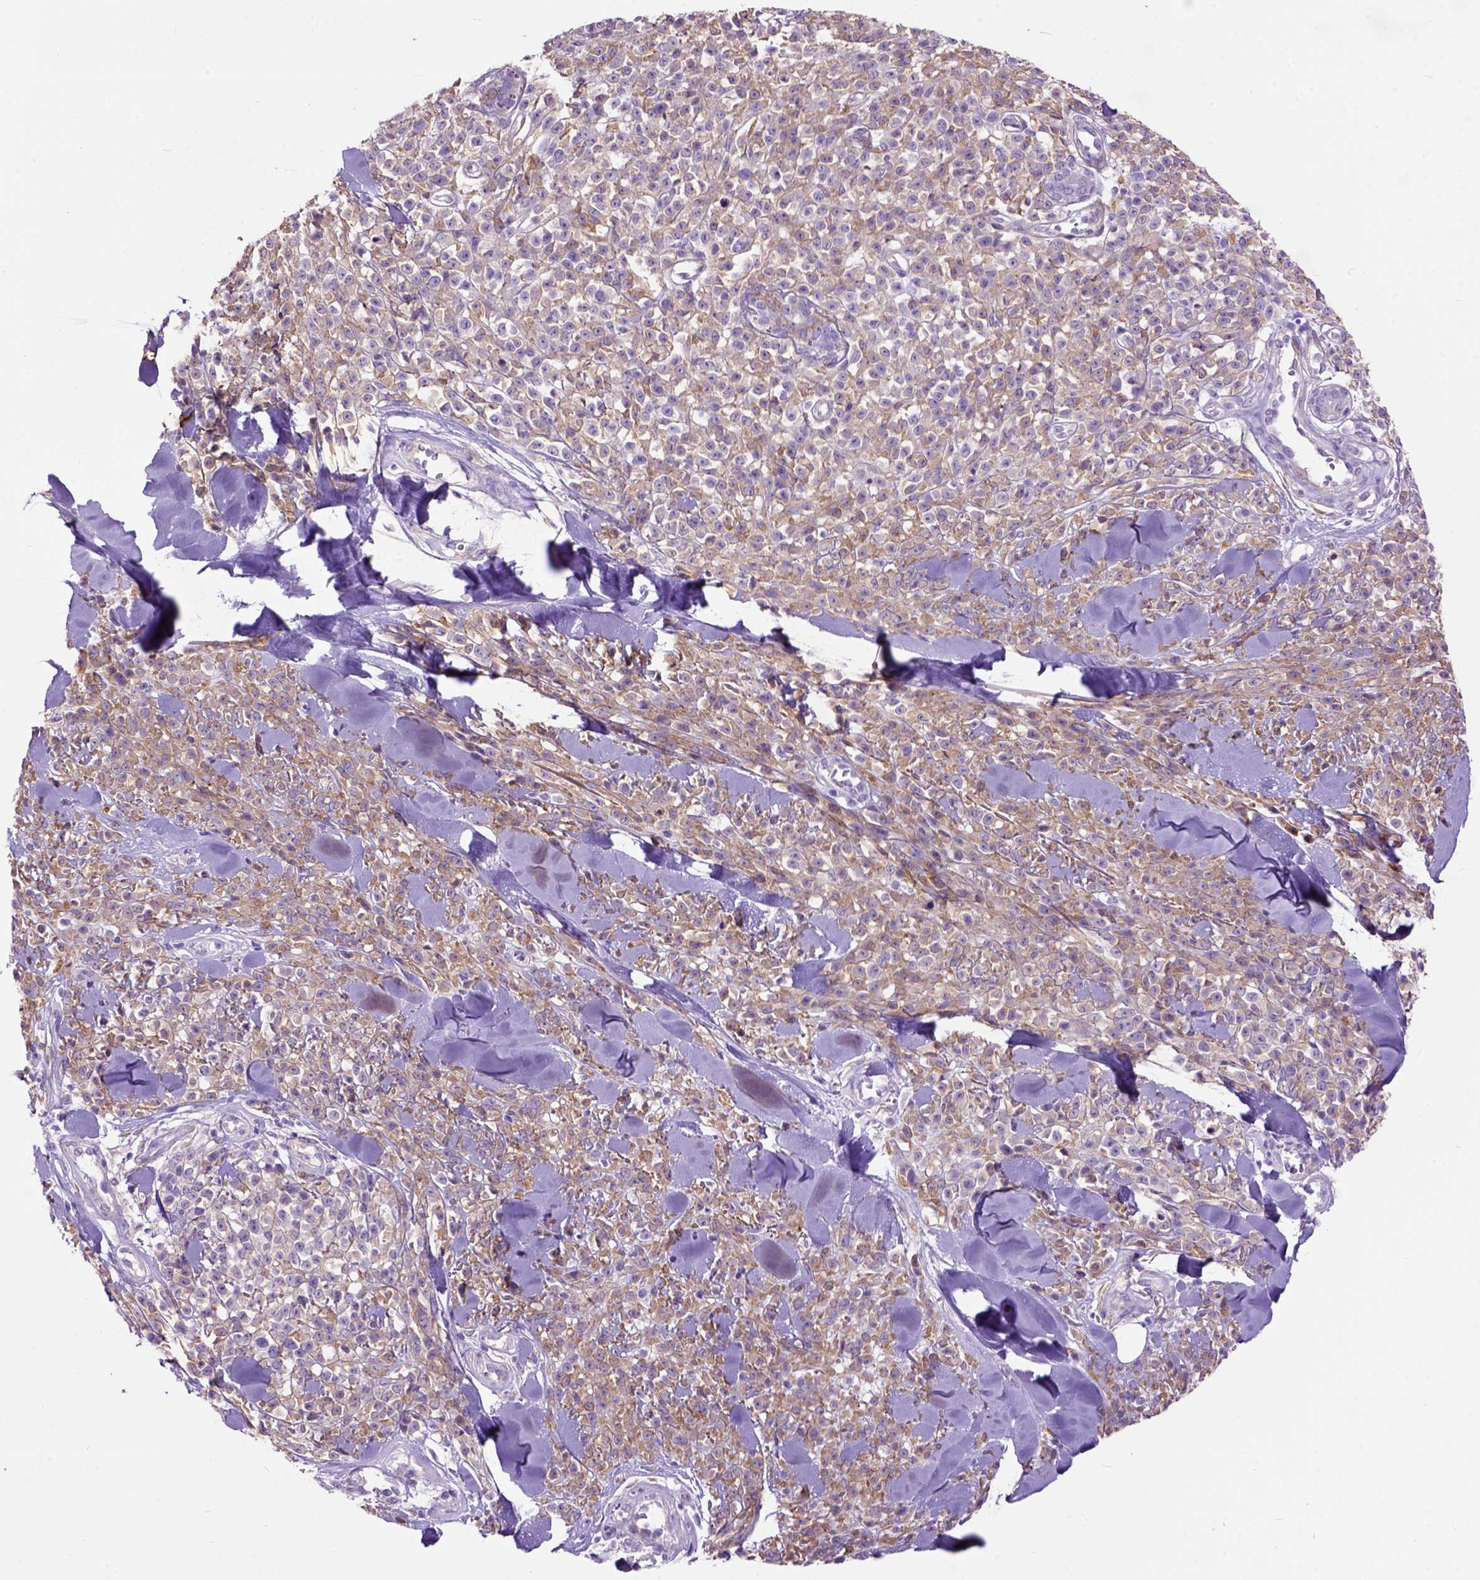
{"staining": {"intensity": "moderate", "quantity": ">75%", "location": "cytoplasmic/membranous"}, "tissue": "melanoma", "cell_type": "Tumor cells", "image_type": "cancer", "snomed": [{"axis": "morphology", "description": "Malignant melanoma, NOS"}, {"axis": "topography", "description": "Skin"}, {"axis": "topography", "description": "Skin of trunk"}], "caption": "Malignant melanoma stained with a brown dye shows moderate cytoplasmic/membranous positive positivity in approximately >75% of tumor cells.", "gene": "MAPT", "patient": {"sex": "male", "age": 74}}